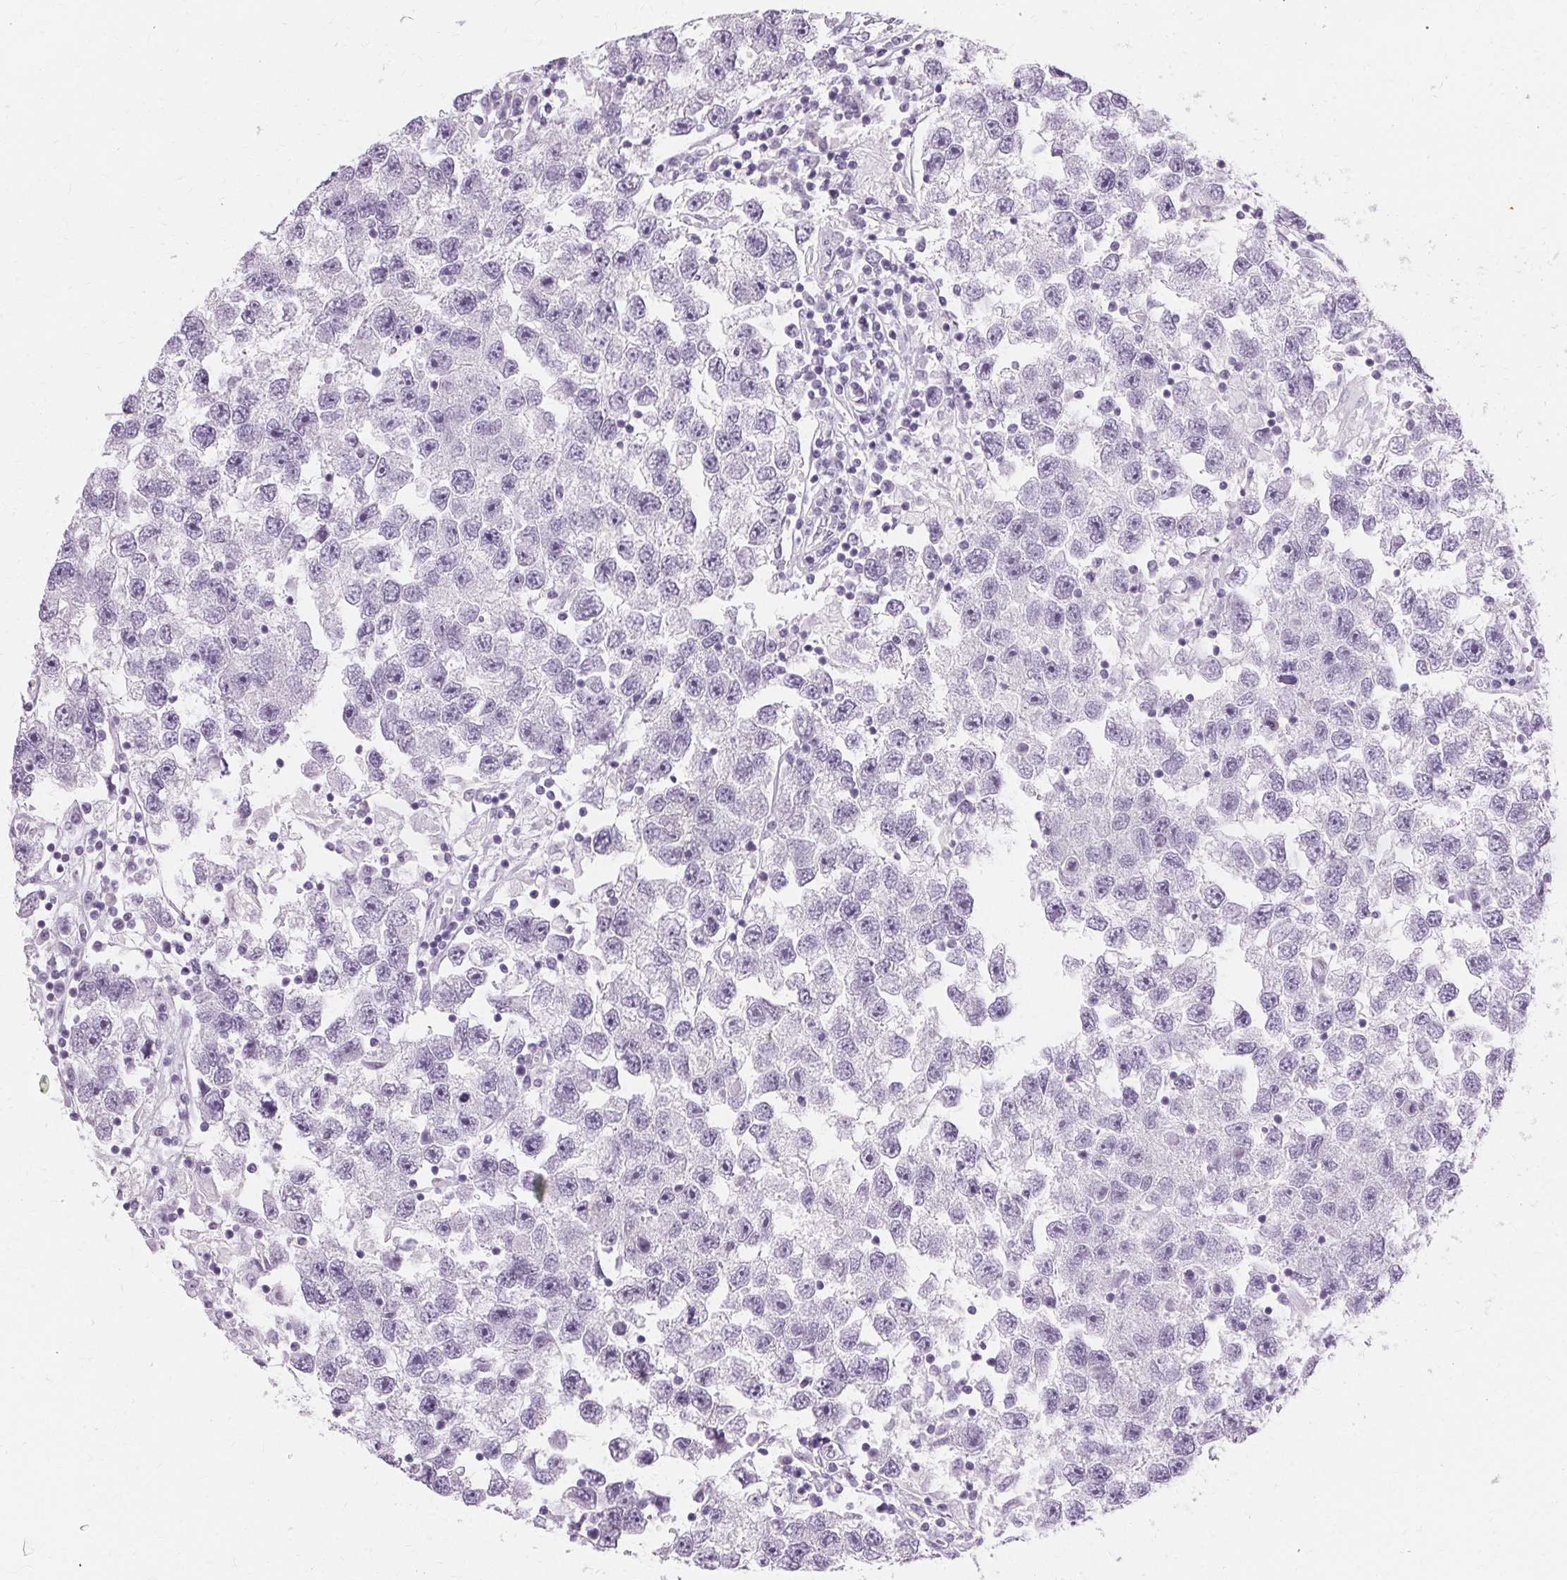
{"staining": {"intensity": "negative", "quantity": "none", "location": "none"}, "tissue": "testis cancer", "cell_type": "Tumor cells", "image_type": "cancer", "snomed": [{"axis": "morphology", "description": "Seminoma, NOS"}, {"axis": "topography", "description": "Testis"}], "caption": "A high-resolution photomicrograph shows immunohistochemistry (IHC) staining of testis cancer (seminoma), which exhibits no significant expression in tumor cells.", "gene": "KRT6C", "patient": {"sex": "male", "age": 26}}